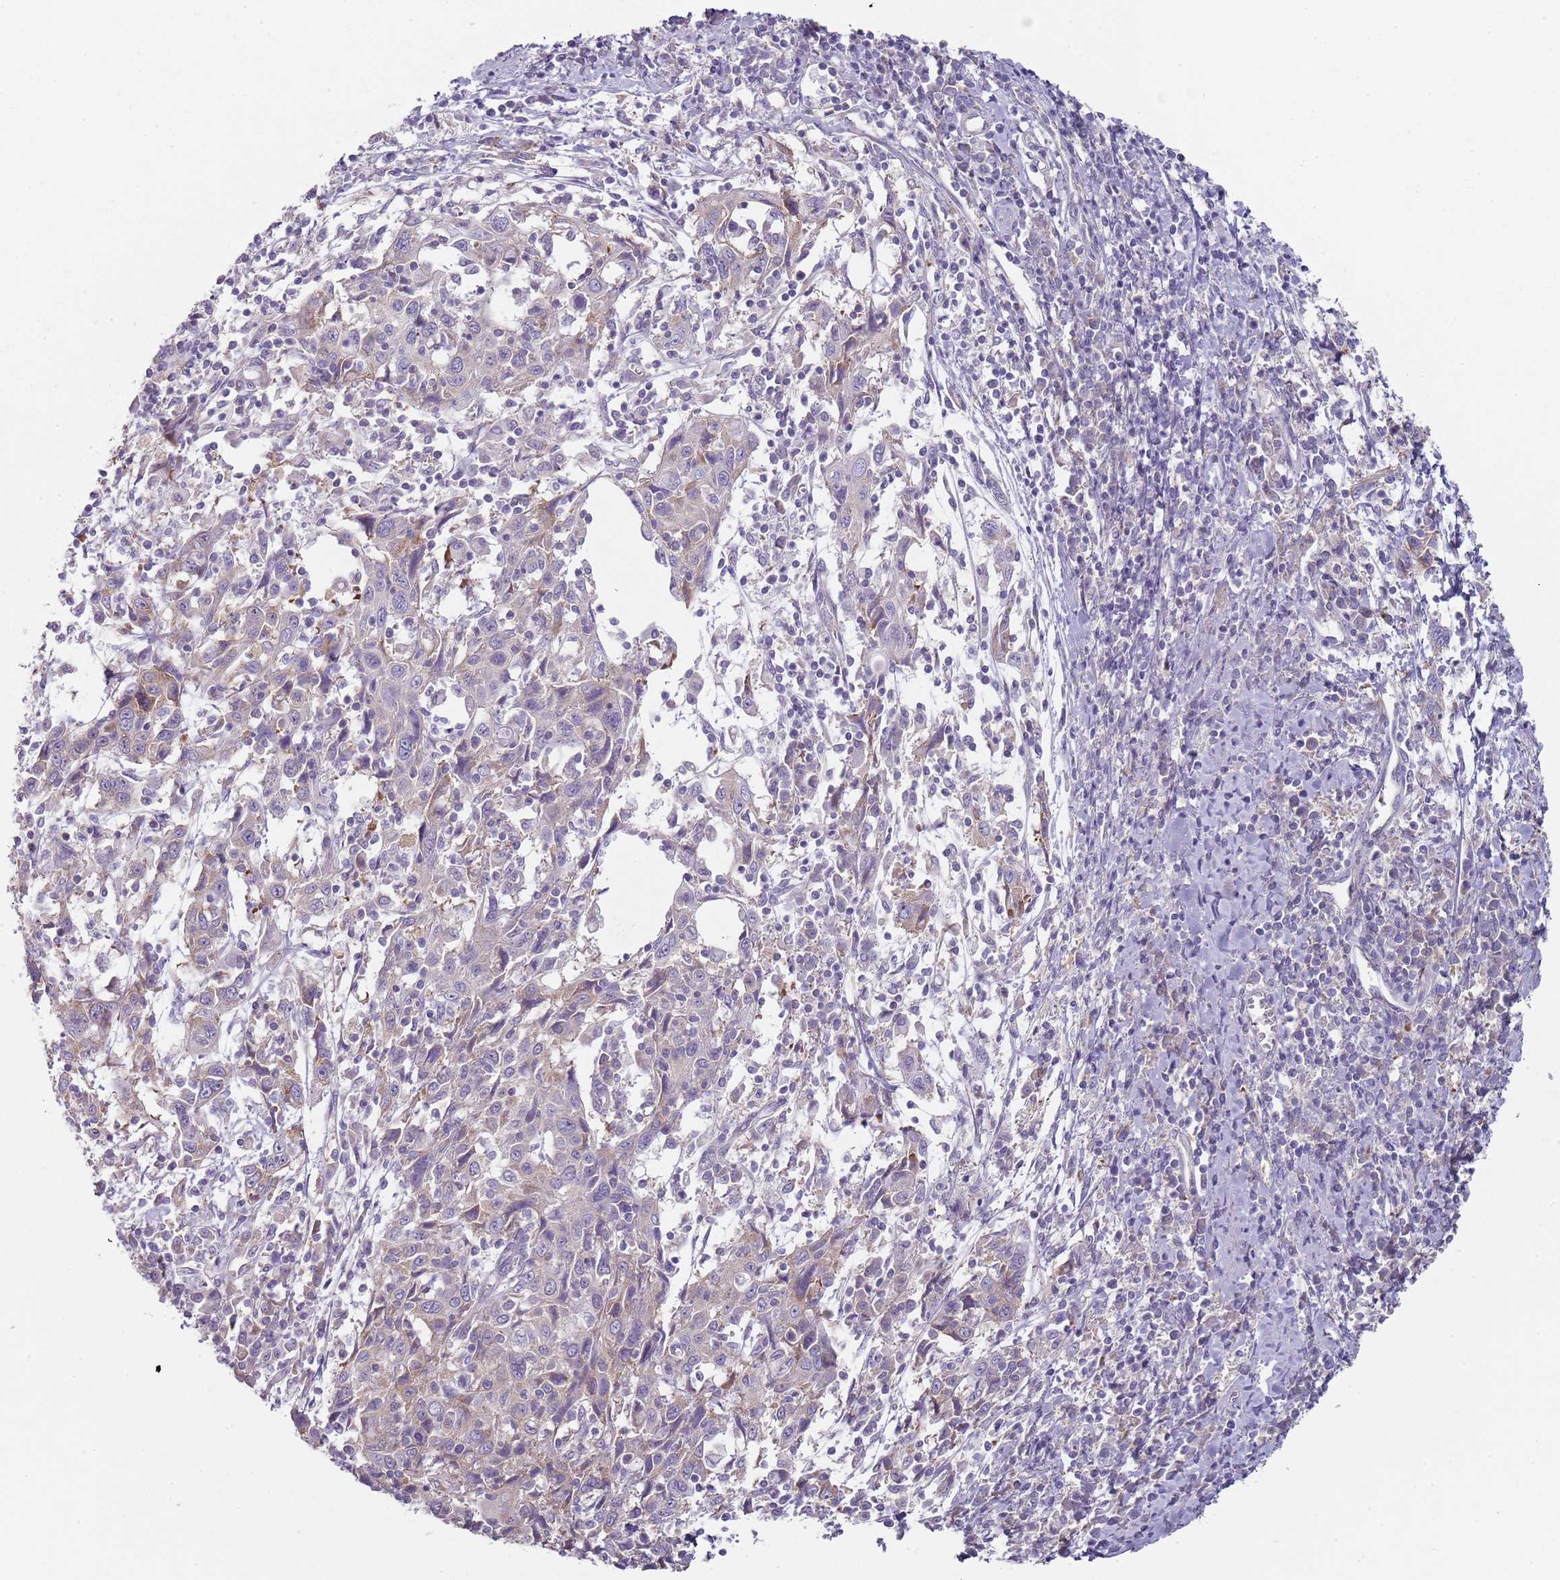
{"staining": {"intensity": "weak", "quantity": "<25%", "location": "cytoplasmic/membranous"}, "tissue": "cervical cancer", "cell_type": "Tumor cells", "image_type": "cancer", "snomed": [{"axis": "morphology", "description": "Squamous cell carcinoma, NOS"}, {"axis": "topography", "description": "Cervix"}], "caption": "Tumor cells show no significant protein staining in squamous cell carcinoma (cervical).", "gene": "SLC26A6", "patient": {"sex": "female", "age": 46}}